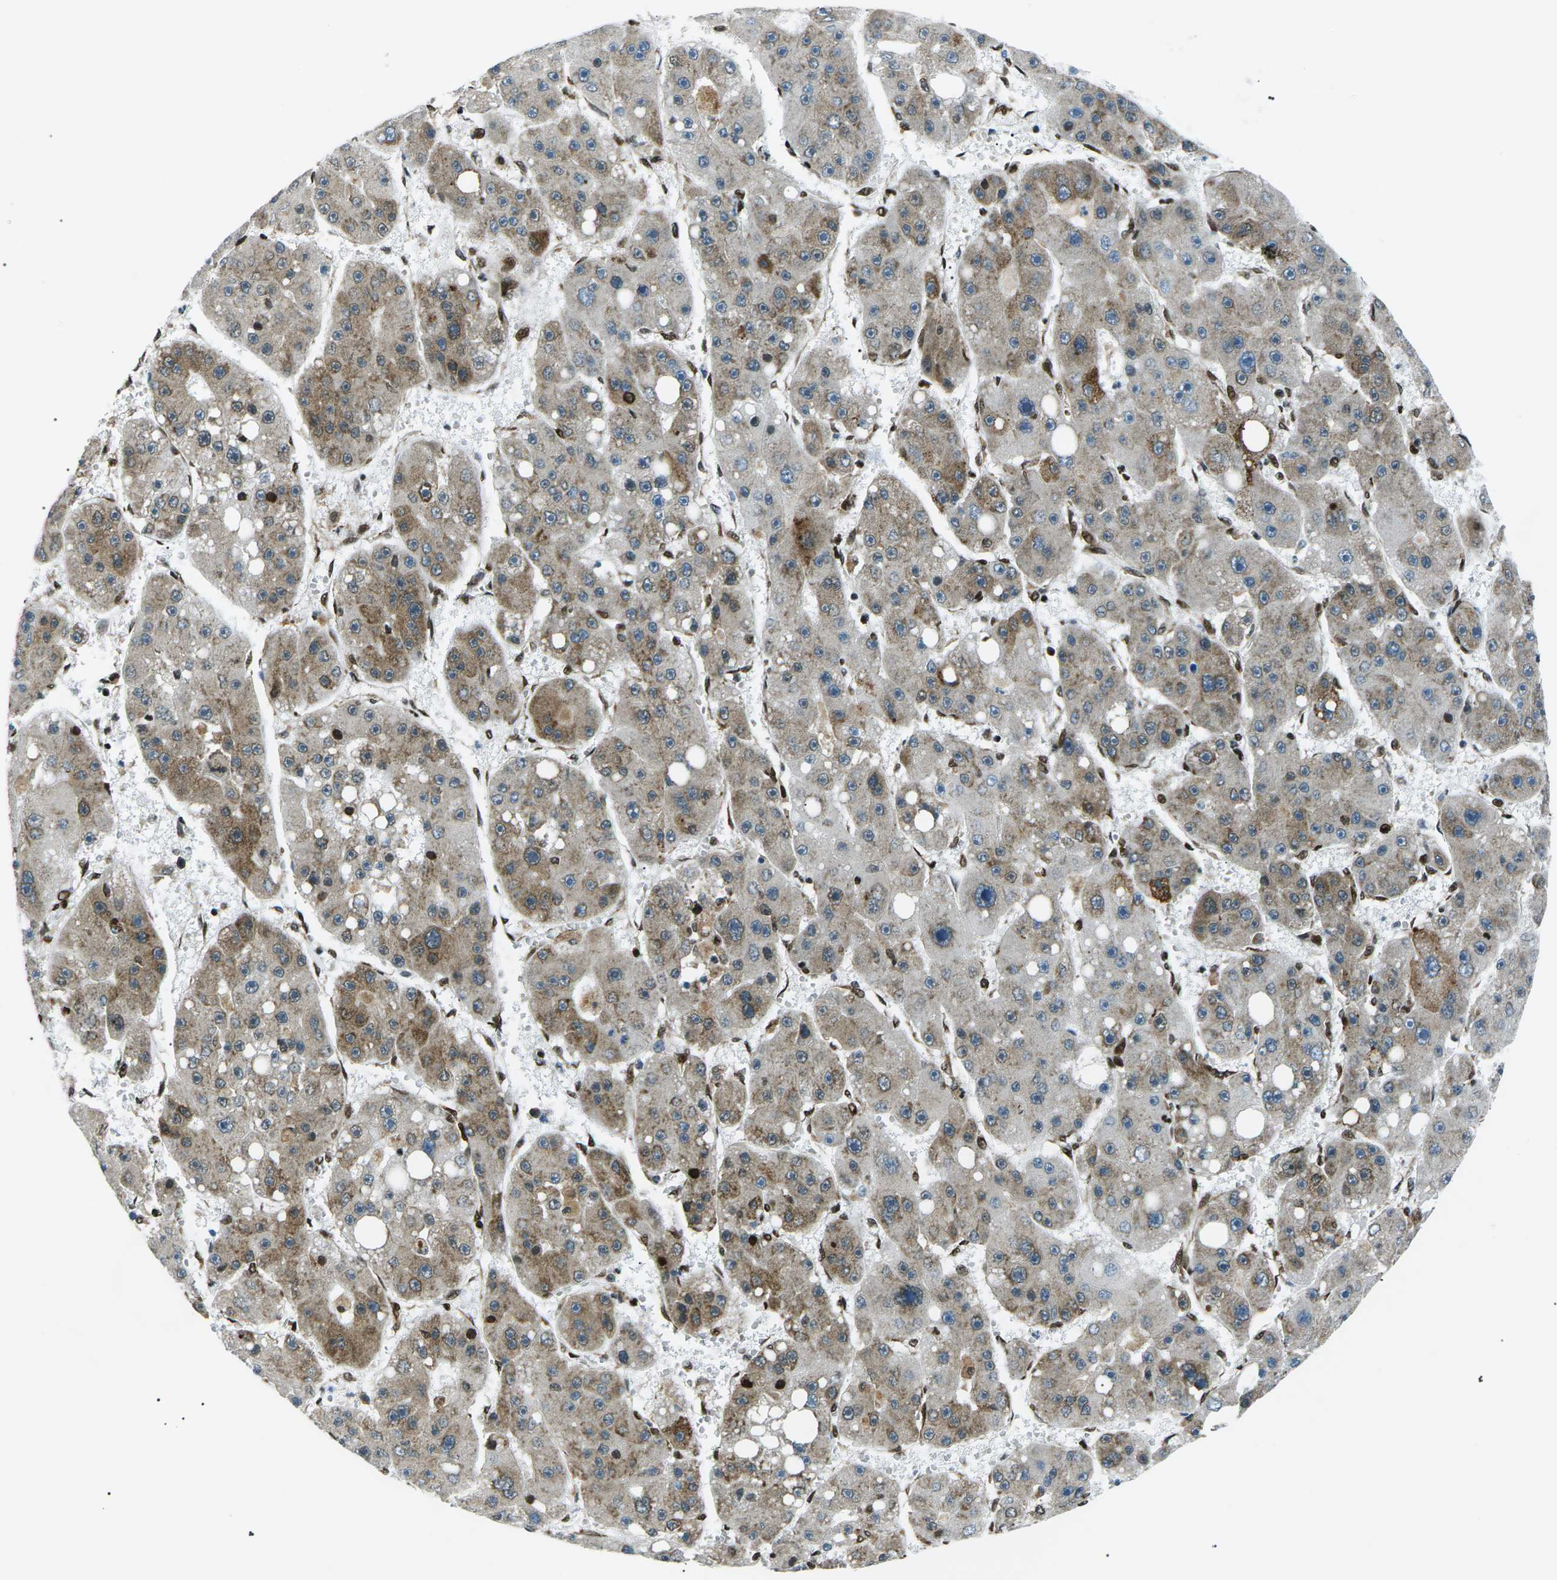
{"staining": {"intensity": "moderate", "quantity": "25%-75%", "location": "cytoplasmic/membranous"}, "tissue": "liver cancer", "cell_type": "Tumor cells", "image_type": "cancer", "snomed": [{"axis": "morphology", "description": "Carcinoma, Hepatocellular, NOS"}, {"axis": "topography", "description": "Liver"}], "caption": "Liver hepatocellular carcinoma was stained to show a protein in brown. There is medium levels of moderate cytoplasmic/membranous positivity in approximately 25%-75% of tumor cells. (Stains: DAB (3,3'-diaminobenzidine) in brown, nuclei in blue, Microscopy: brightfield microscopy at high magnification).", "gene": "HNRNPK", "patient": {"sex": "female", "age": 61}}